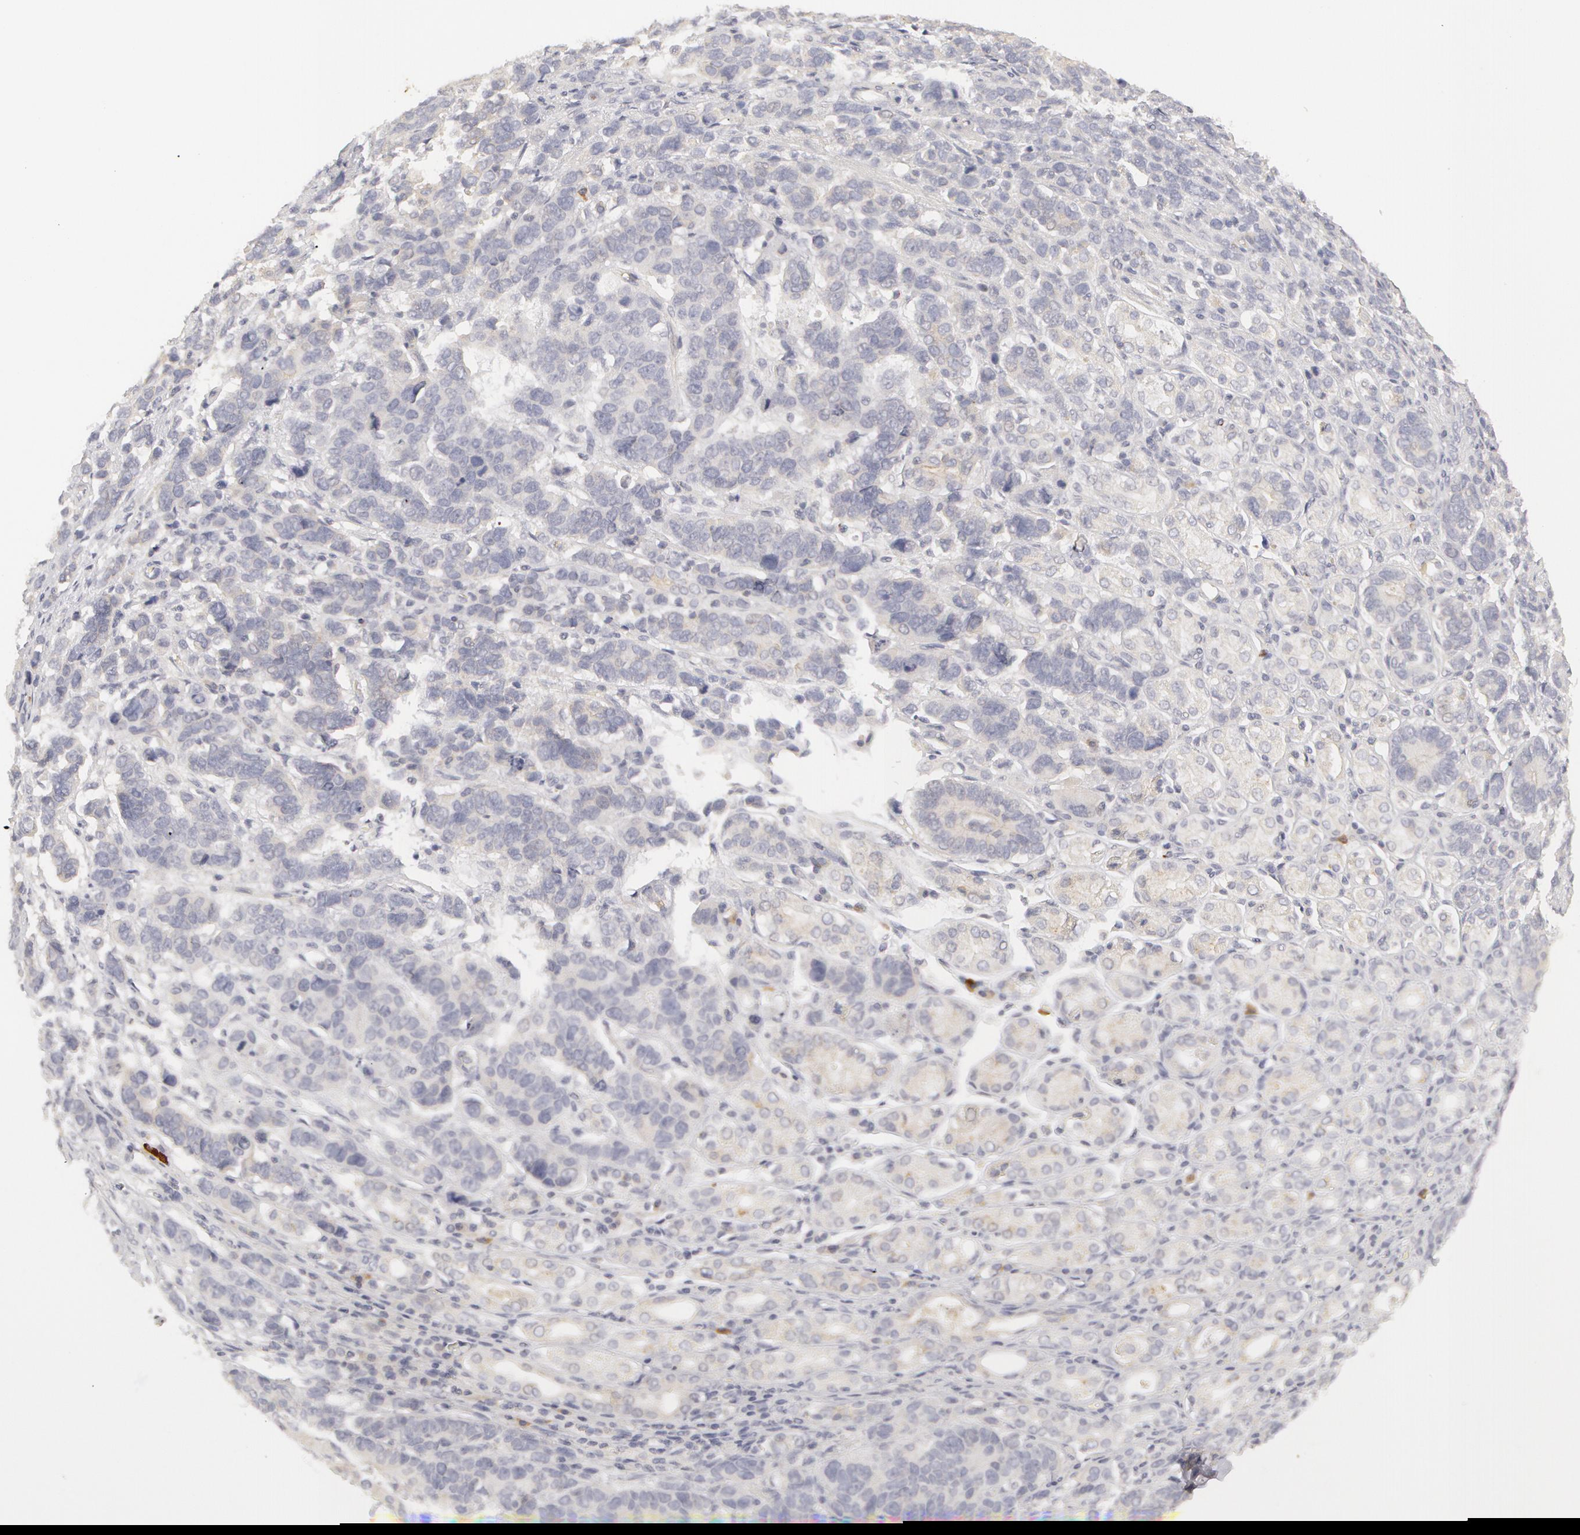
{"staining": {"intensity": "negative", "quantity": "none", "location": "none"}, "tissue": "stomach cancer", "cell_type": "Tumor cells", "image_type": "cancer", "snomed": [{"axis": "morphology", "description": "Adenocarcinoma, NOS"}, {"axis": "topography", "description": "Stomach, upper"}], "caption": "An immunohistochemistry image of adenocarcinoma (stomach) is shown. There is no staining in tumor cells of adenocarcinoma (stomach).", "gene": "ABCB1", "patient": {"sex": "male", "age": 71}}